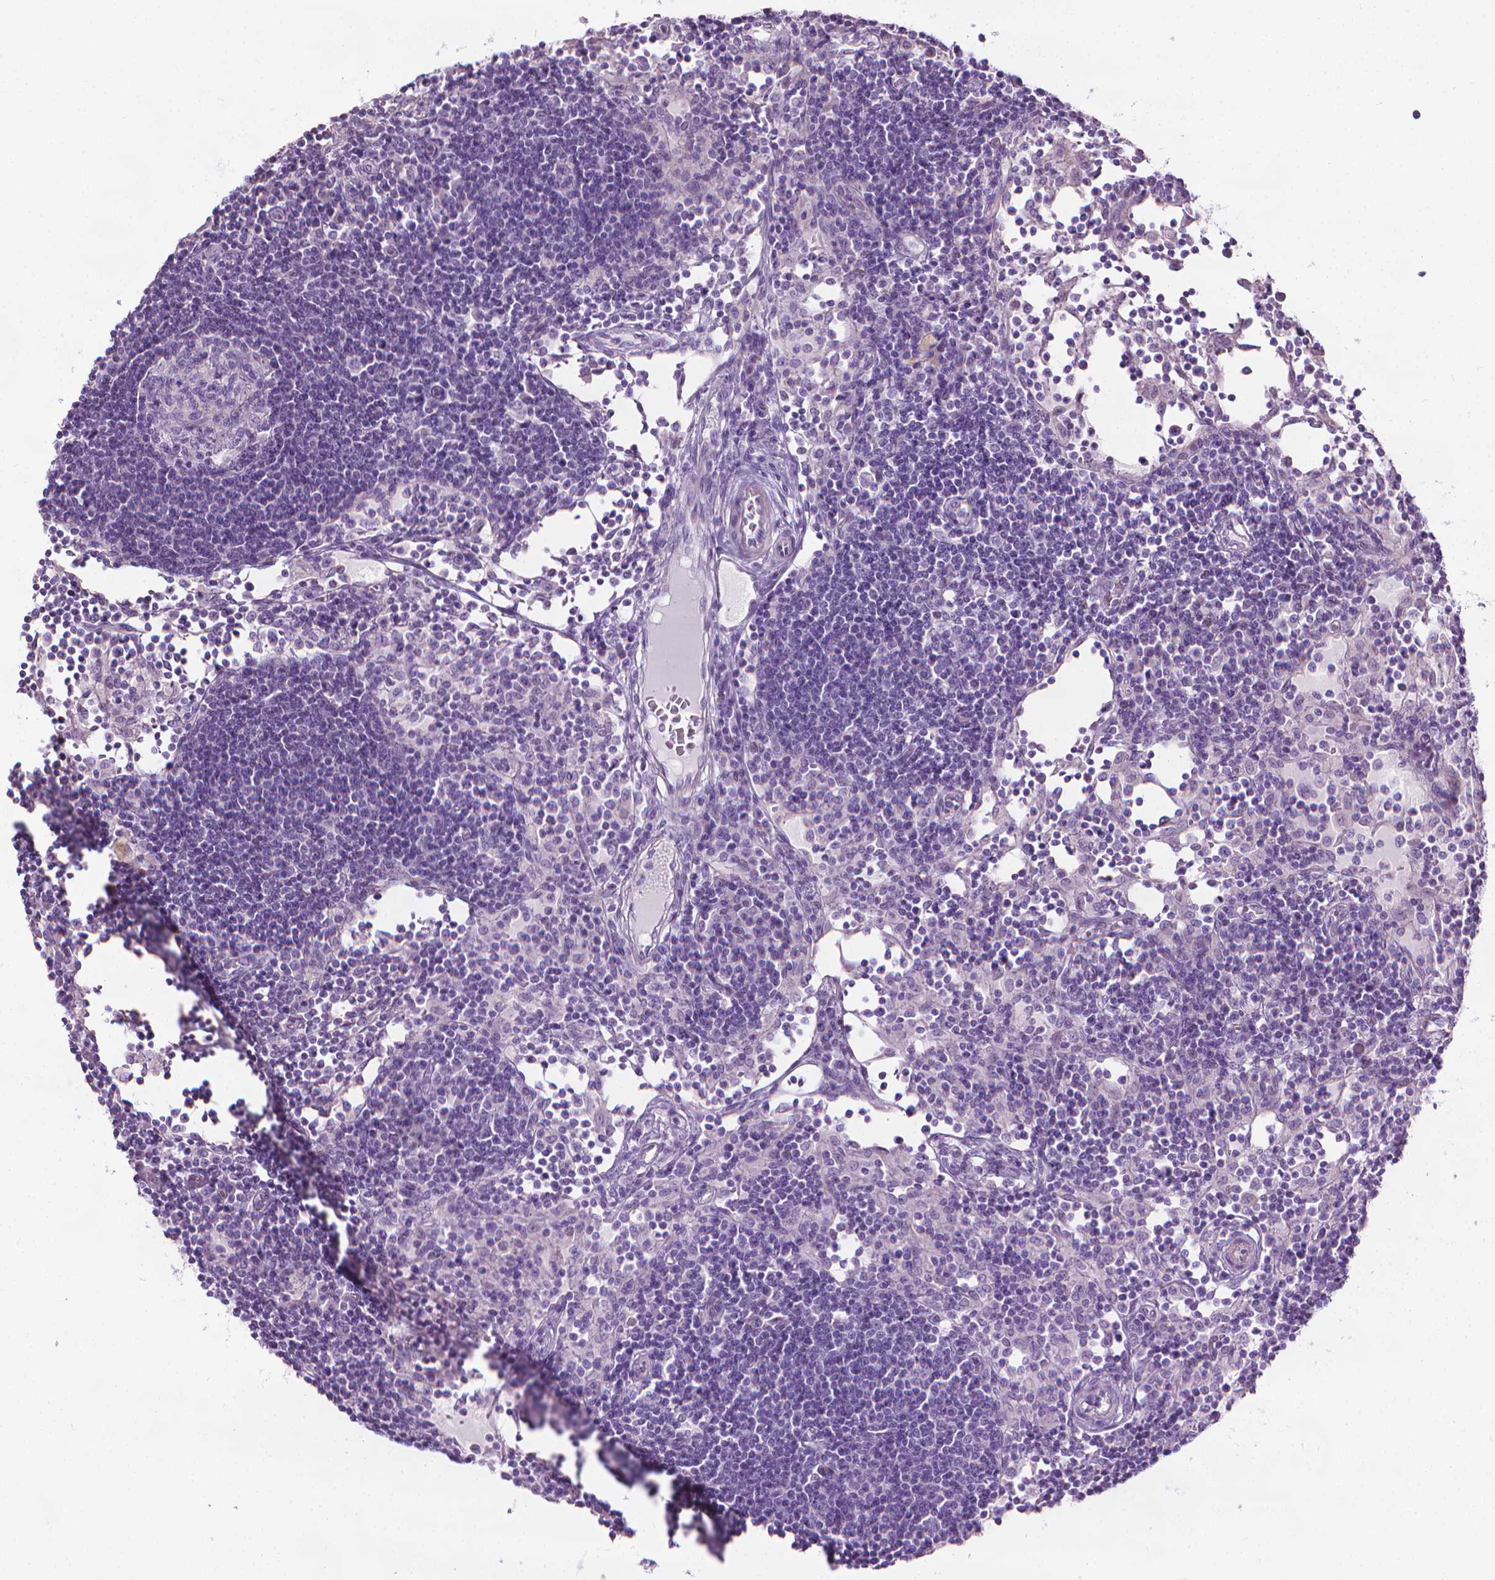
{"staining": {"intensity": "negative", "quantity": "none", "location": "none"}, "tissue": "lymph node", "cell_type": "Germinal center cells", "image_type": "normal", "snomed": [{"axis": "morphology", "description": "Normal tissue, NOS"}, {"axis": "topography", "description": "Lymph node"}], "caption": "The image displays no staining of germinal center cells in unremarkable lymph node.", "gene": "DNAI7", "patient": {"sex": "female", "age": 72}}